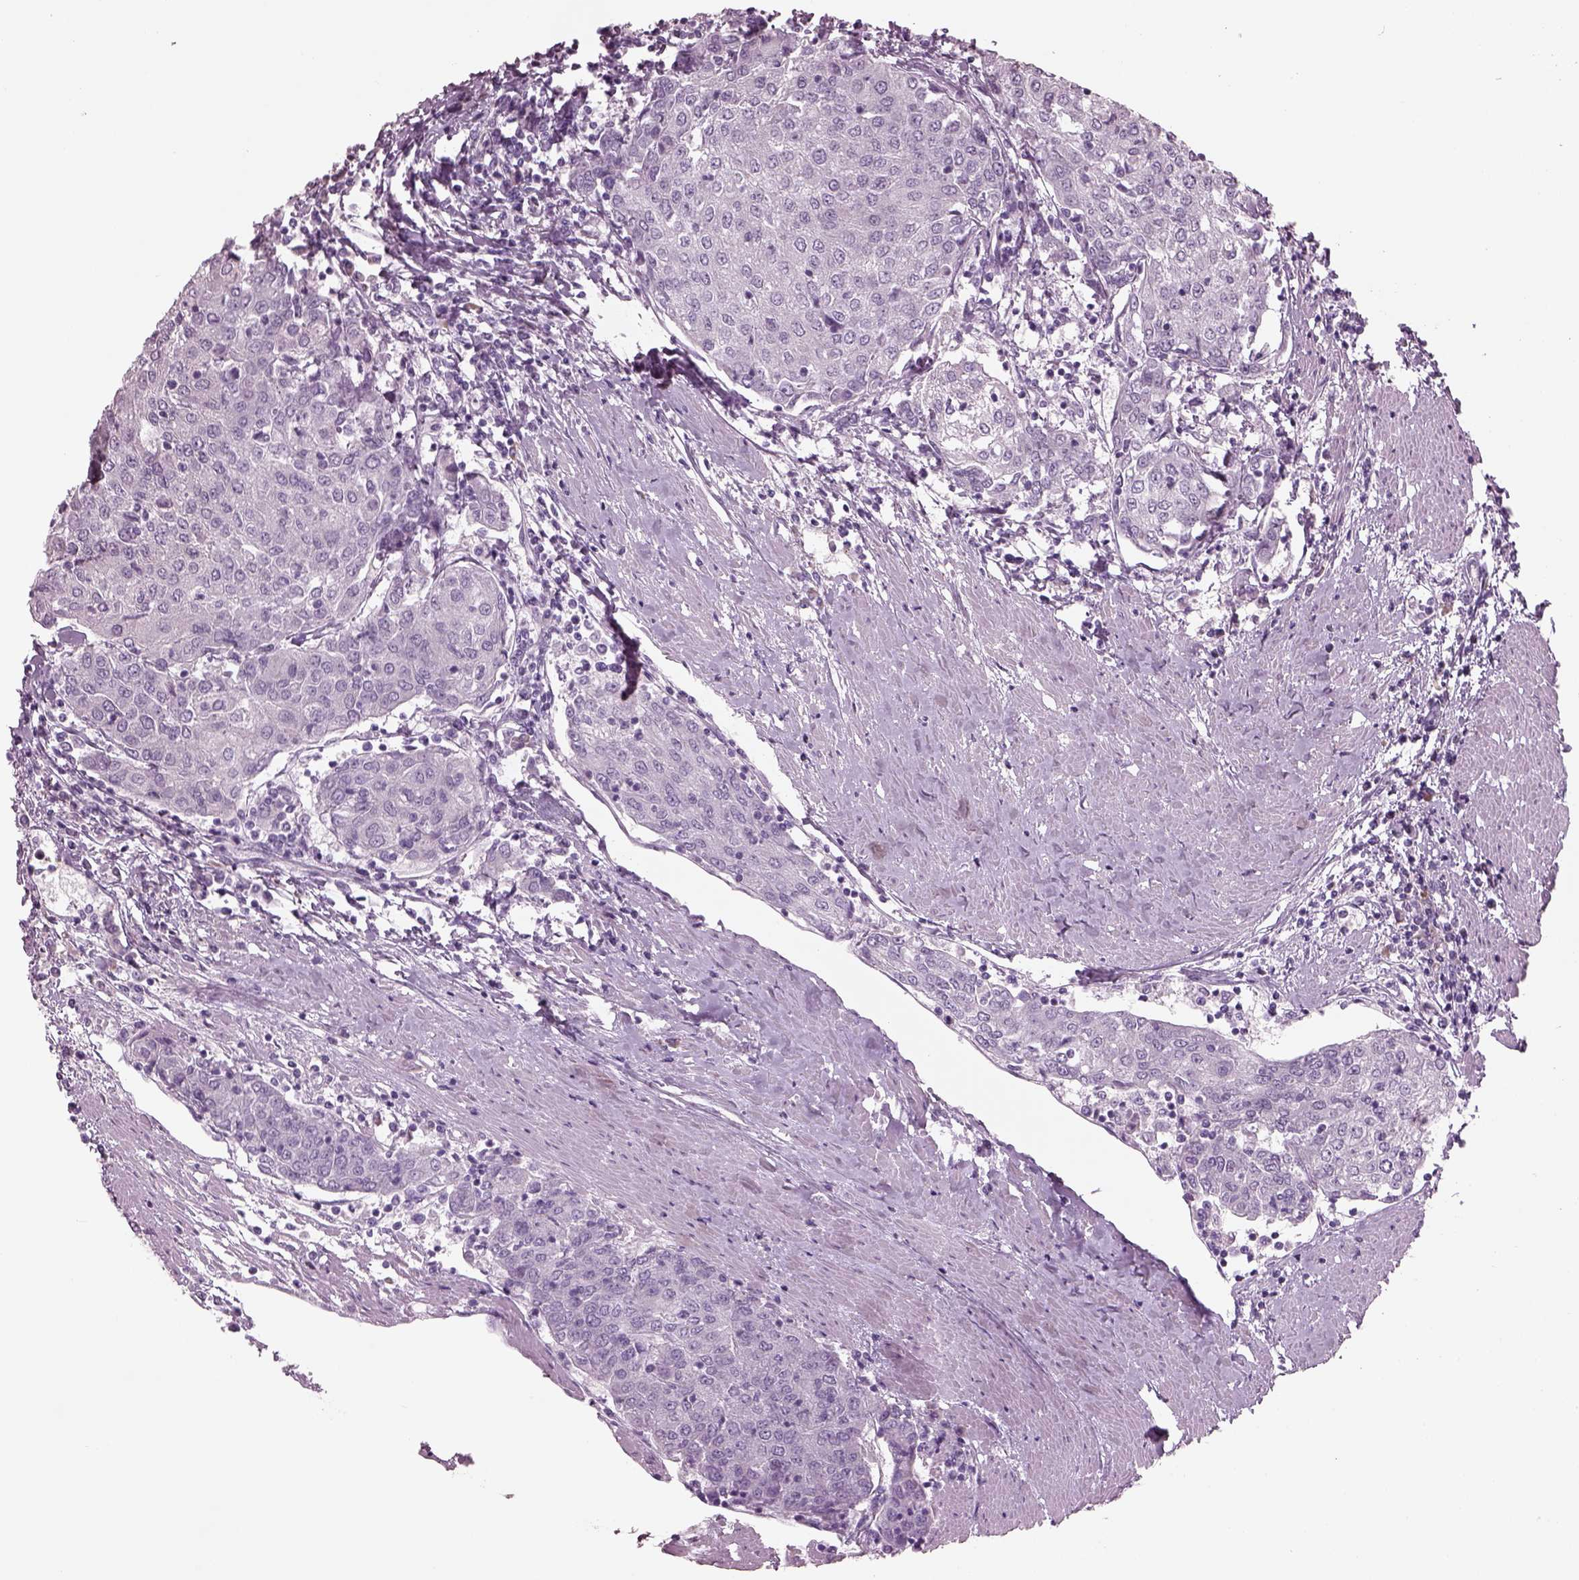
{"staining": {"intensity": "negative", "quantity": "none", "location": "none"}, "tissue": "urothelial cancer", "cell_type": "Tumor cells", "image_type": "cancer", "snomed": [{"axis": "morphology", "description": "Urothelial carcinoma, High grade"}, {"axis": "topography", "description": "Urinary bladder"}], "caption": "There is no significant staining in tumor cells of urothelial cancer.", "gene": "CYLC1", "patient": {"sex": "female", "age": 85}}